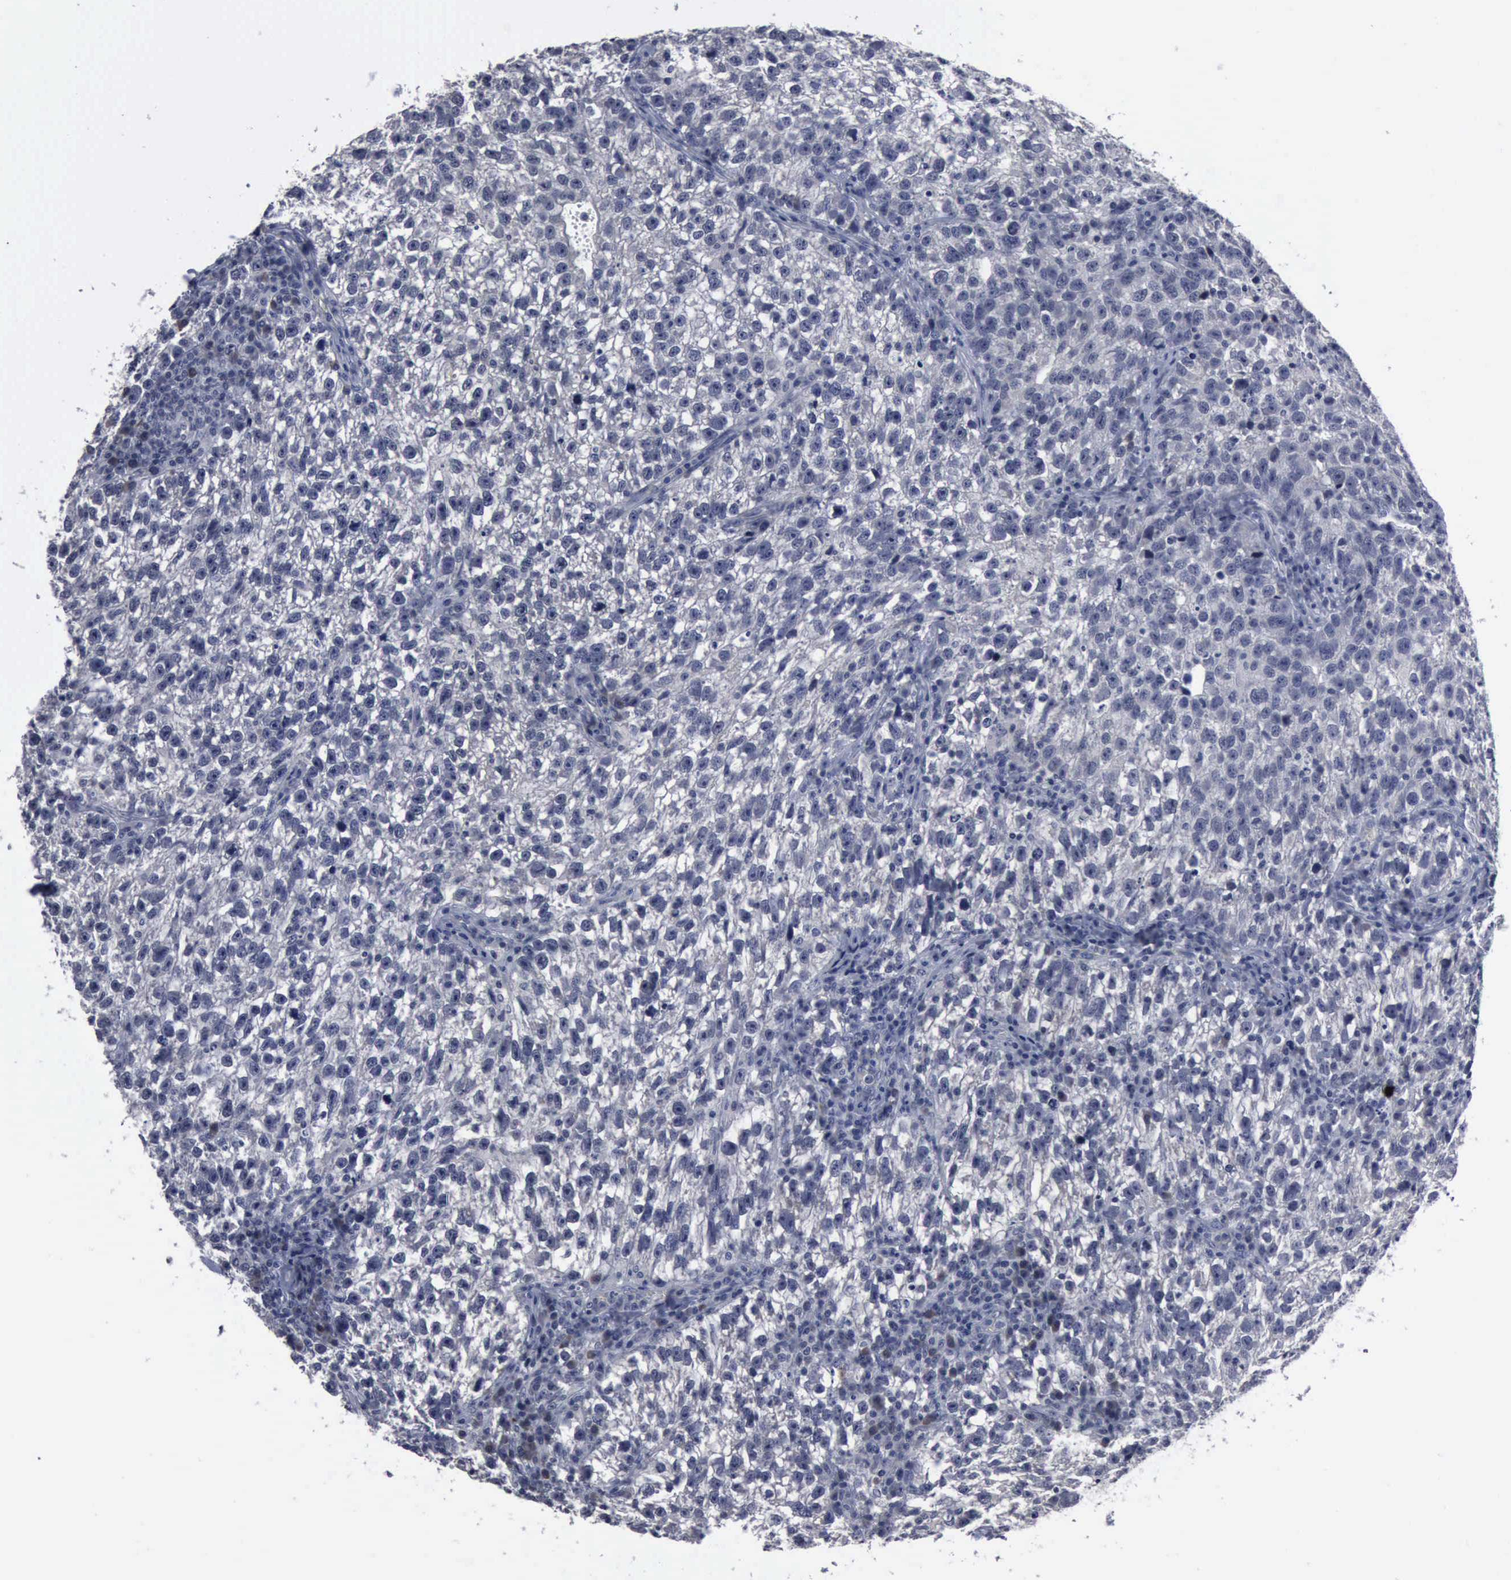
{"staining": {"intensity": "negative", "quantity": "none", "location": "none"}, "tissue": "testis cancer", "cell_type": "Tumor cells", "image_type": "cancer", "snomed": [{"axis": "morphology", "description": "Seminoma, NOS"}, {"axis": "topography", "description": "Testis"}], "caption": "A high-resolution micrograph shows immunohistochemistry (IHC) staining of testis seminoma, which shows no significant expression in tumor cells. (Immunohistochemistry (ihc), brightfield microscopy, high magnification).", "gene": "MYO18B", "patient": {"sex": "male", "age": 38}}